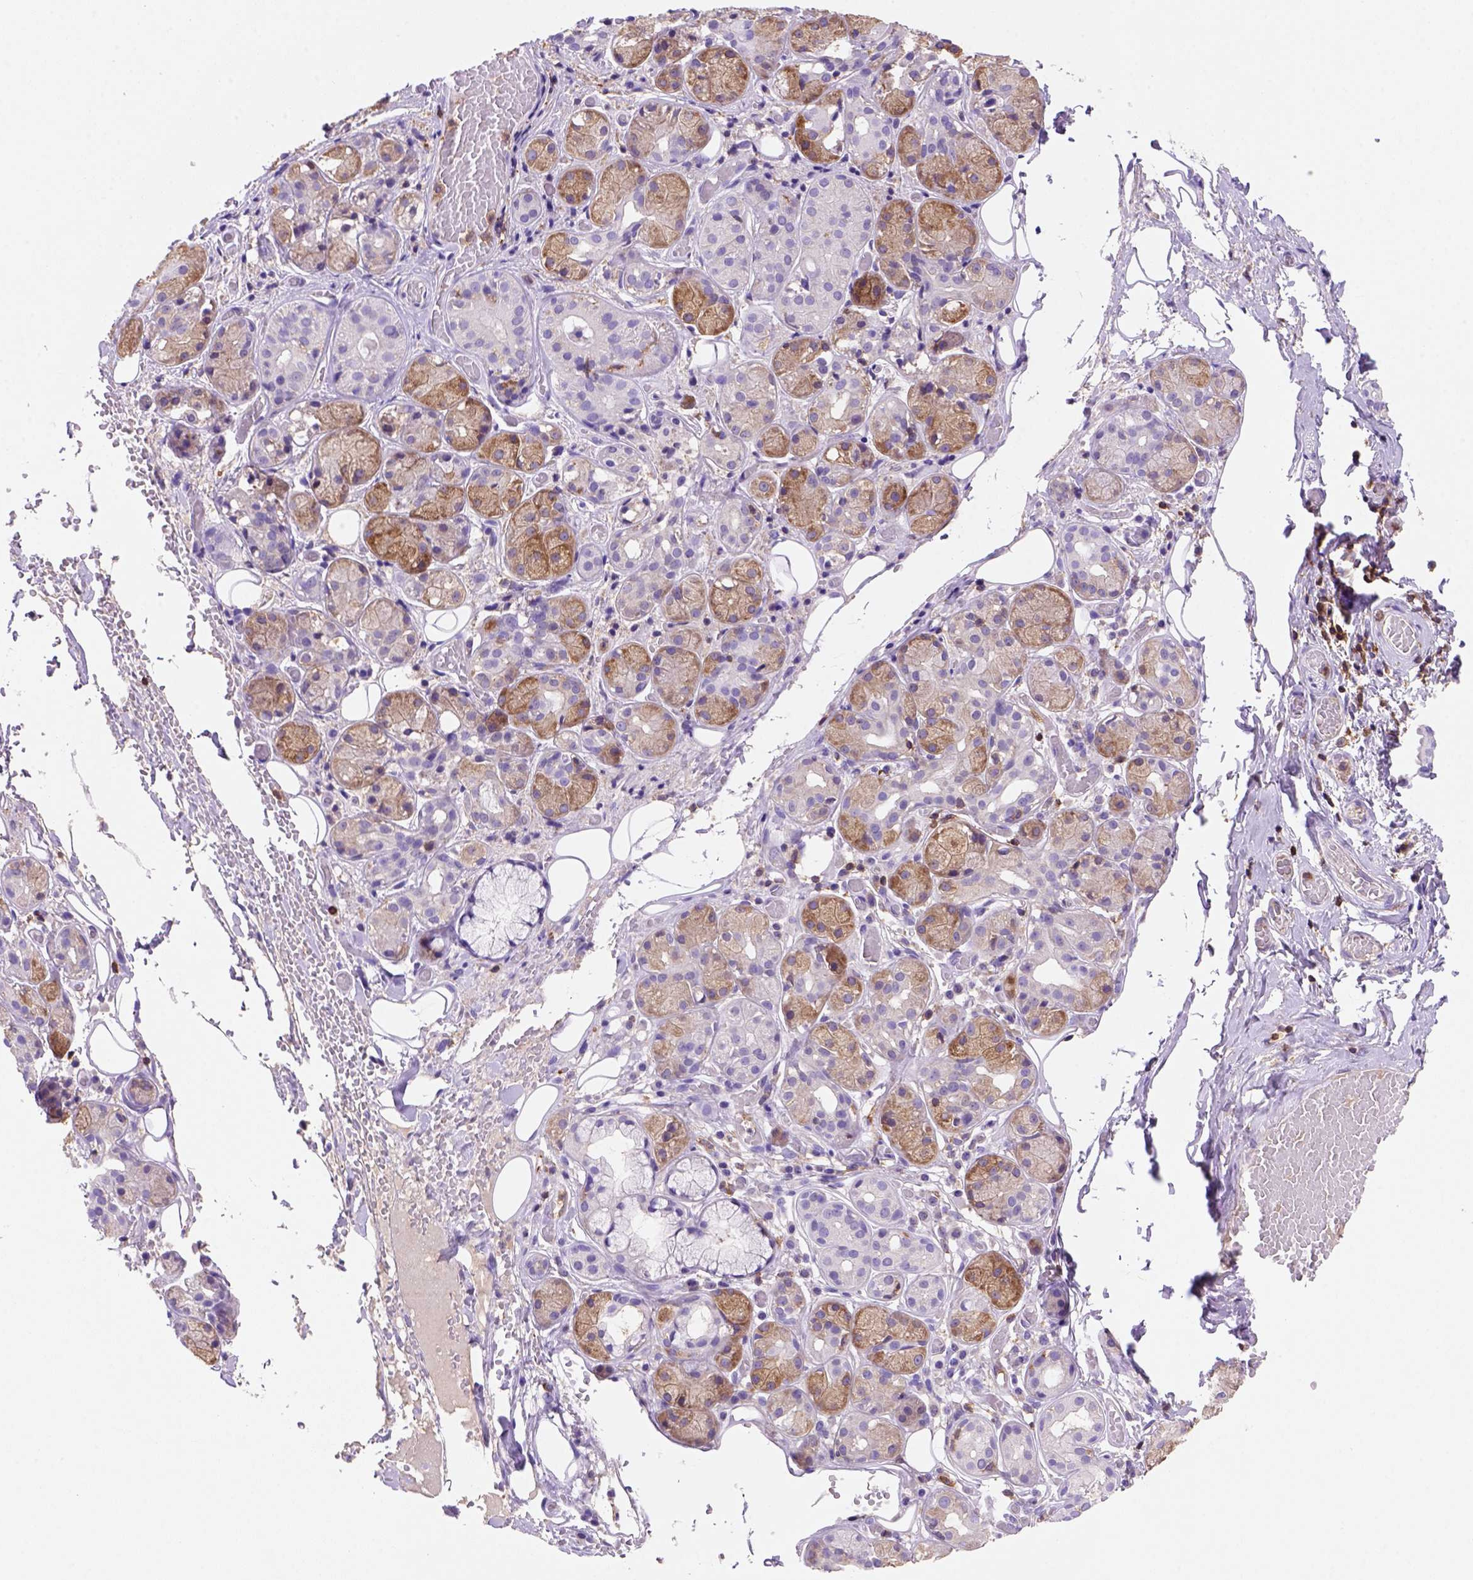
{"staining": {"intensity": "moderate", "quantity": "25%-75%", "location": "cytoplasmic/membranous"}, "tissue": "salivary gland", "cell_type": "Glandular cells", "image_type": "normal", "snomed": [{"axis": "morphology", "description": "Normal tissue, NOS"}, {"axis": "topography", "description": "Salivary gland"}, {"axis": "topography", "description": "Peripheral nerve tissue"}], "caption": "IHC photomicrograph of benign salivary gland stained for a protein (brown), which shows medium levels of moderate cytoplasmic/membranous positivity in approximately 25%-75% of glandular cells.", "gene": "INPP5D", "patient": {"sex": "male", "age": 71}}